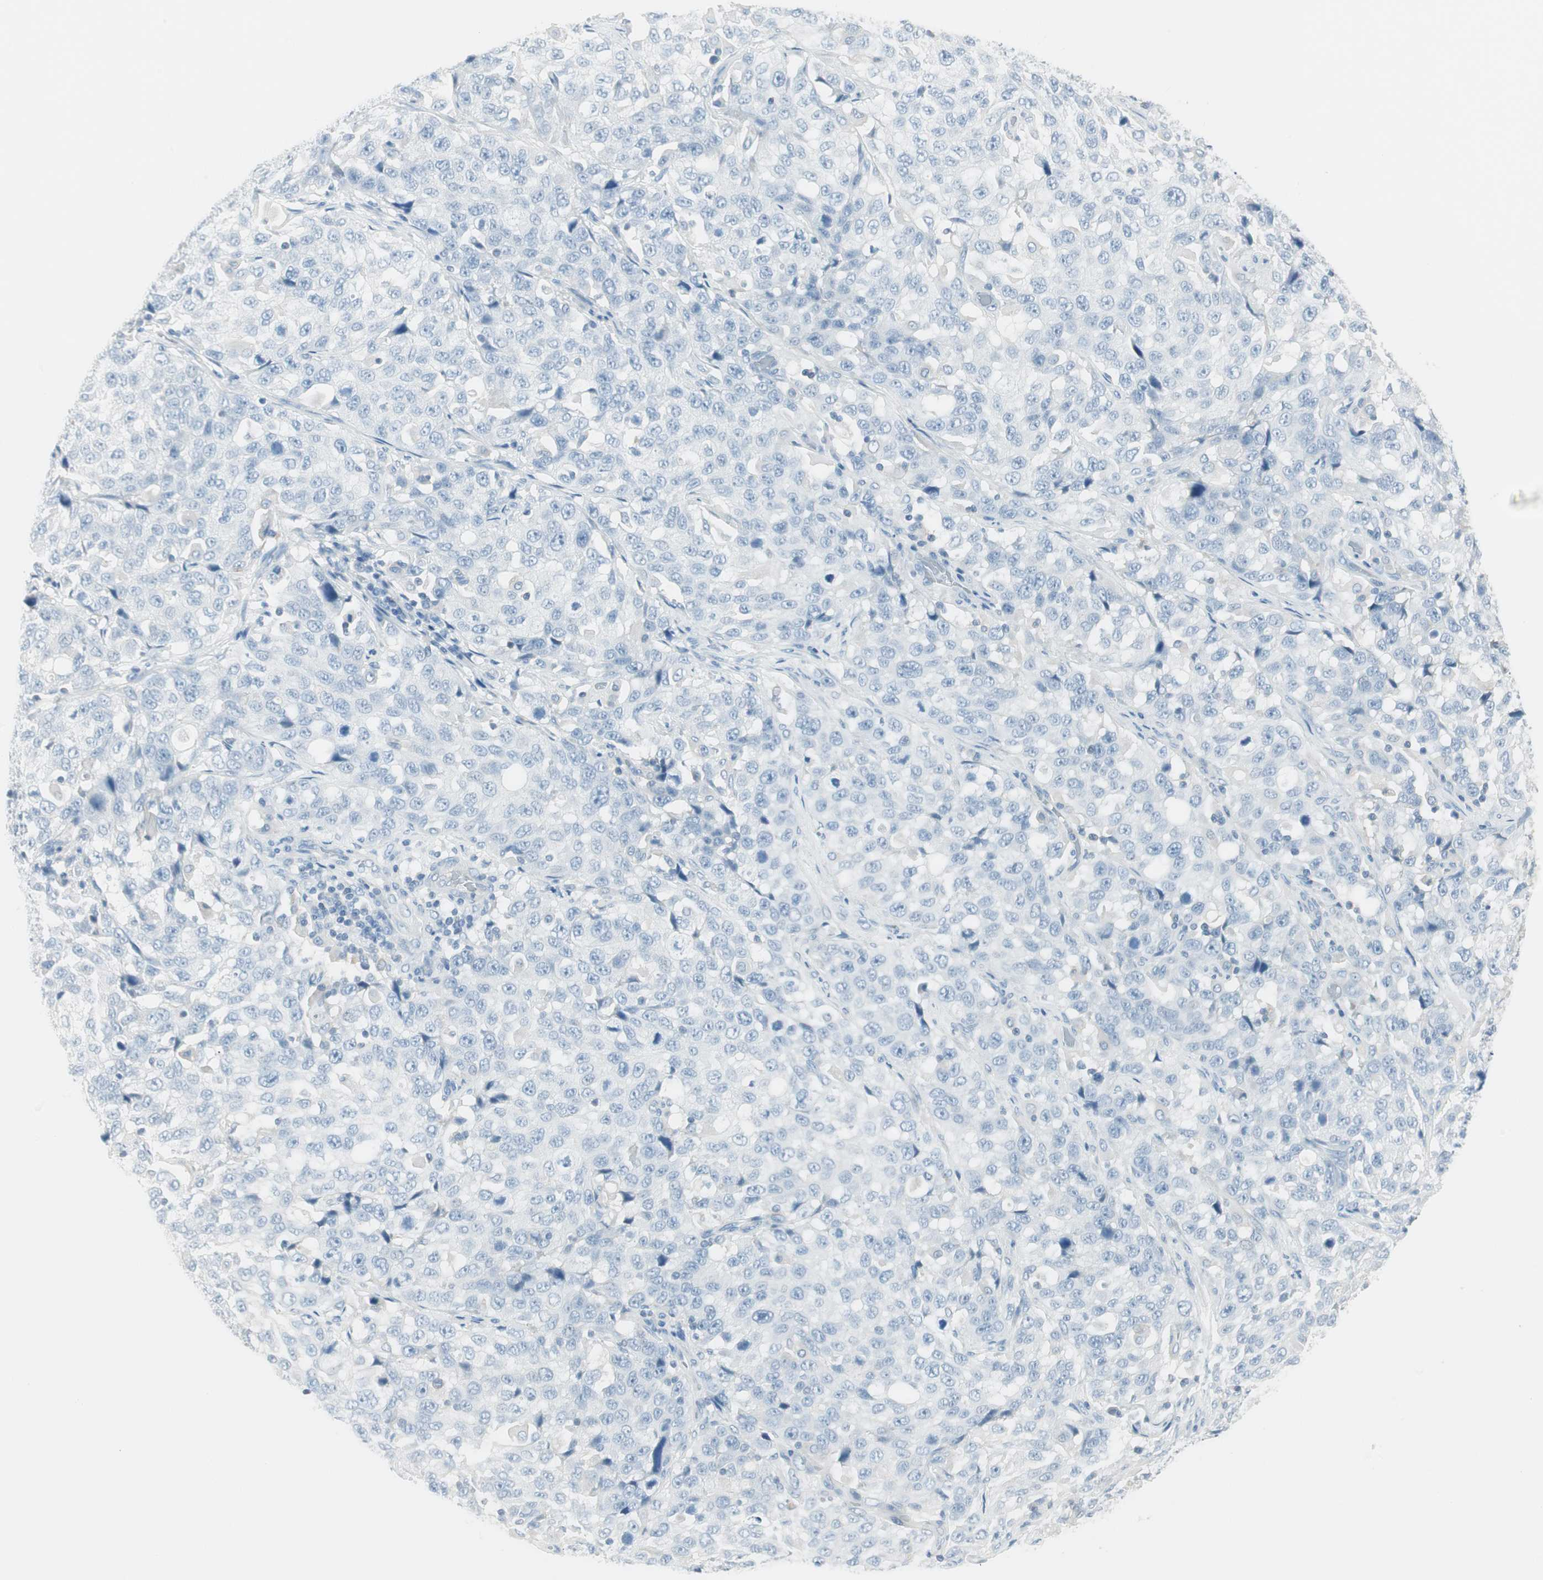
{"staining": {"intensity": "negative", "quantity": "none", "location": "none"}, "tissue": "stomach cancer", "cell_type": "Tumor cells", "image_type": "cancer", "snomed": [{"axis": "morphology", "description": "Normal tissue, NOS"}, {"axis": "morphology", "description": "Adenocarcinoma, NOS"}, {"axis": "topography", "description": "Stomach"}], "caption": "DAB immunohistochemical staining of stomach cancer exhibits no significant expression in tumor cells.", "gene": "ITLN2", "patient": {"sex": "male", "age": 48}}